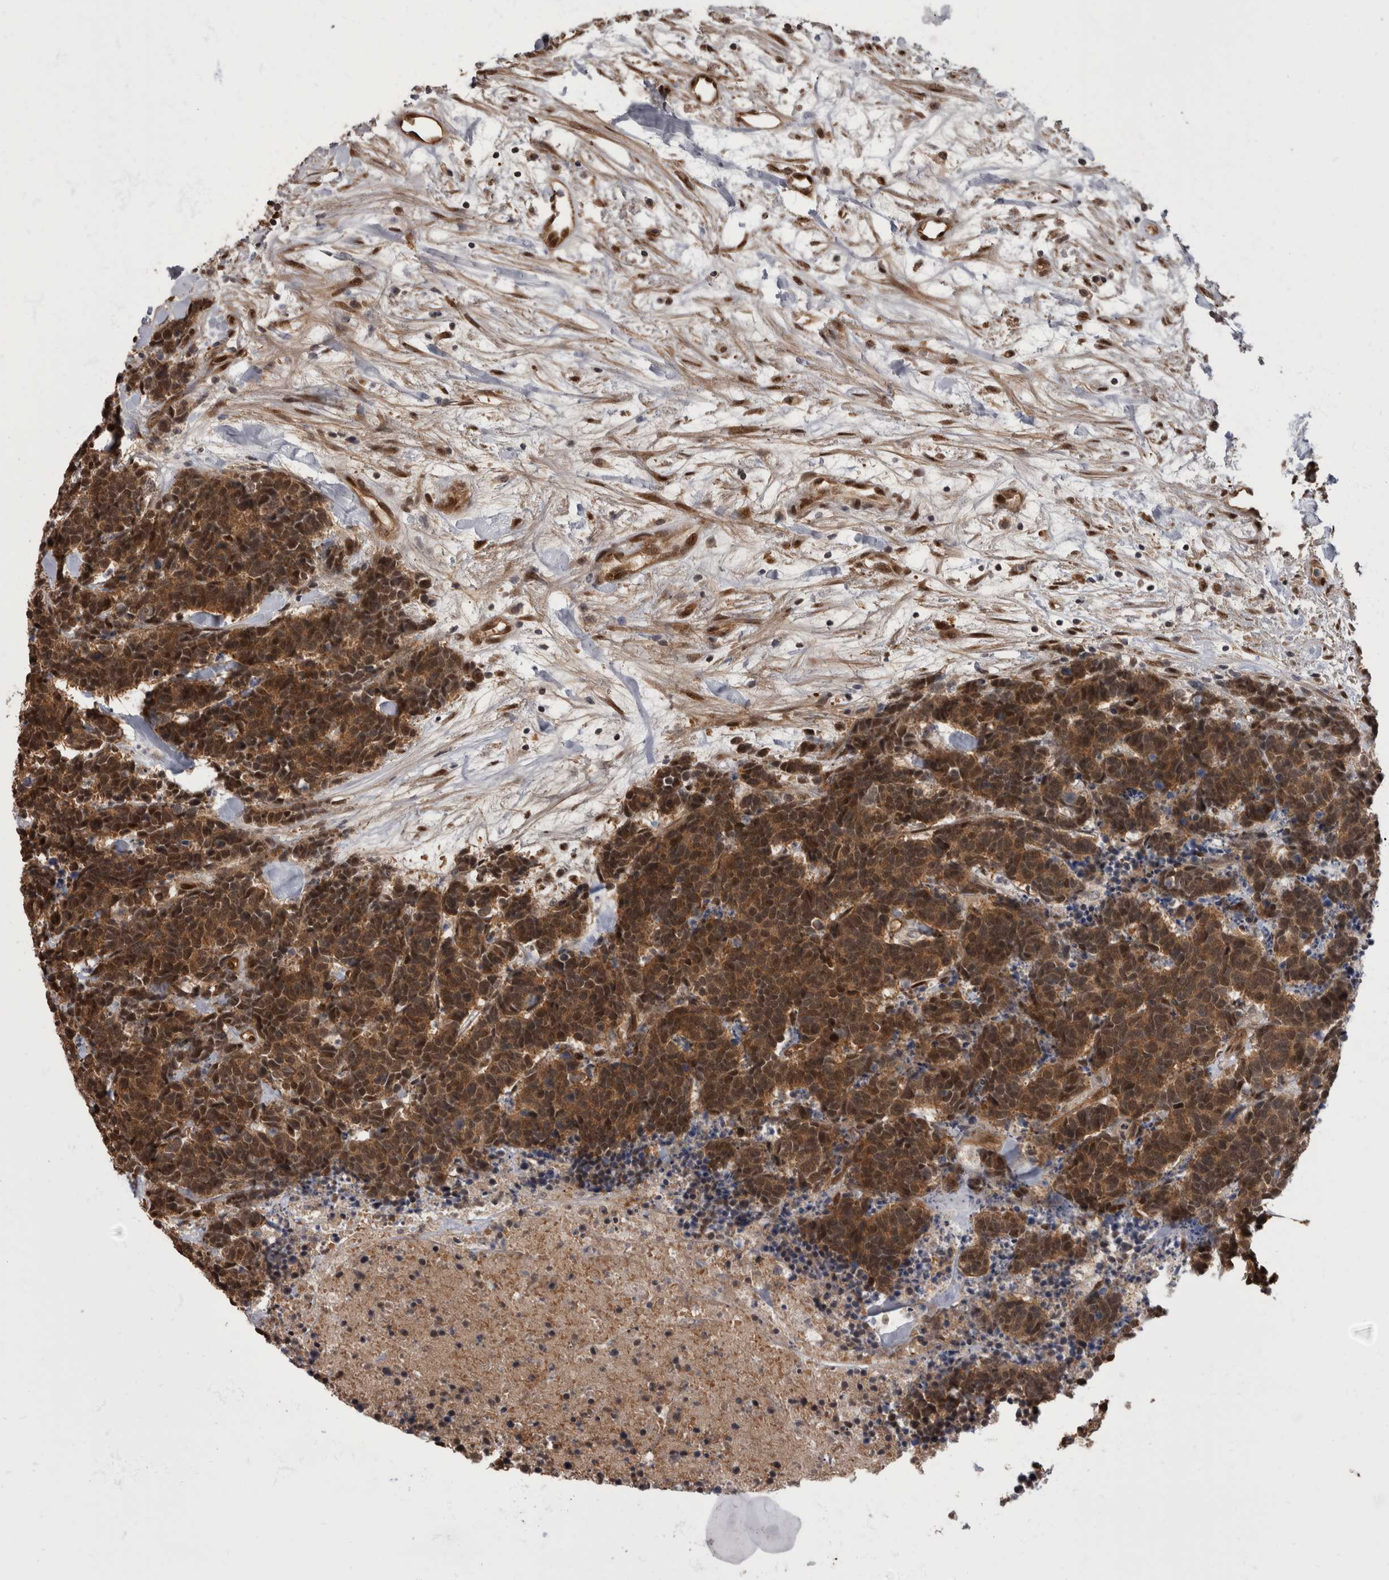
{"staining": {"intensity": "moderate", "quantity": ">75%", "location": "cytoplasmic/membranous,nuclear"}, "tissue": "carcinoid", "cell_type": "Tumor cells", "image_type": "cancer", "snomed": [{"axis": "morphology", "description": "Carcinoma, NOS"}, {"axis": "morphology", "description": "Carcinoid, malignant, NOS"}, {"axis": "topography", "description": "Urinary bladder"}], "caption": "Carcinoid stained with a brown dye displays moderate cytoplasmic/membranous and nuclear positive positivity in approximately >75% of tumor cells.", "gene": "AKT3", "patient": {"sex": "male", "age": 57}}